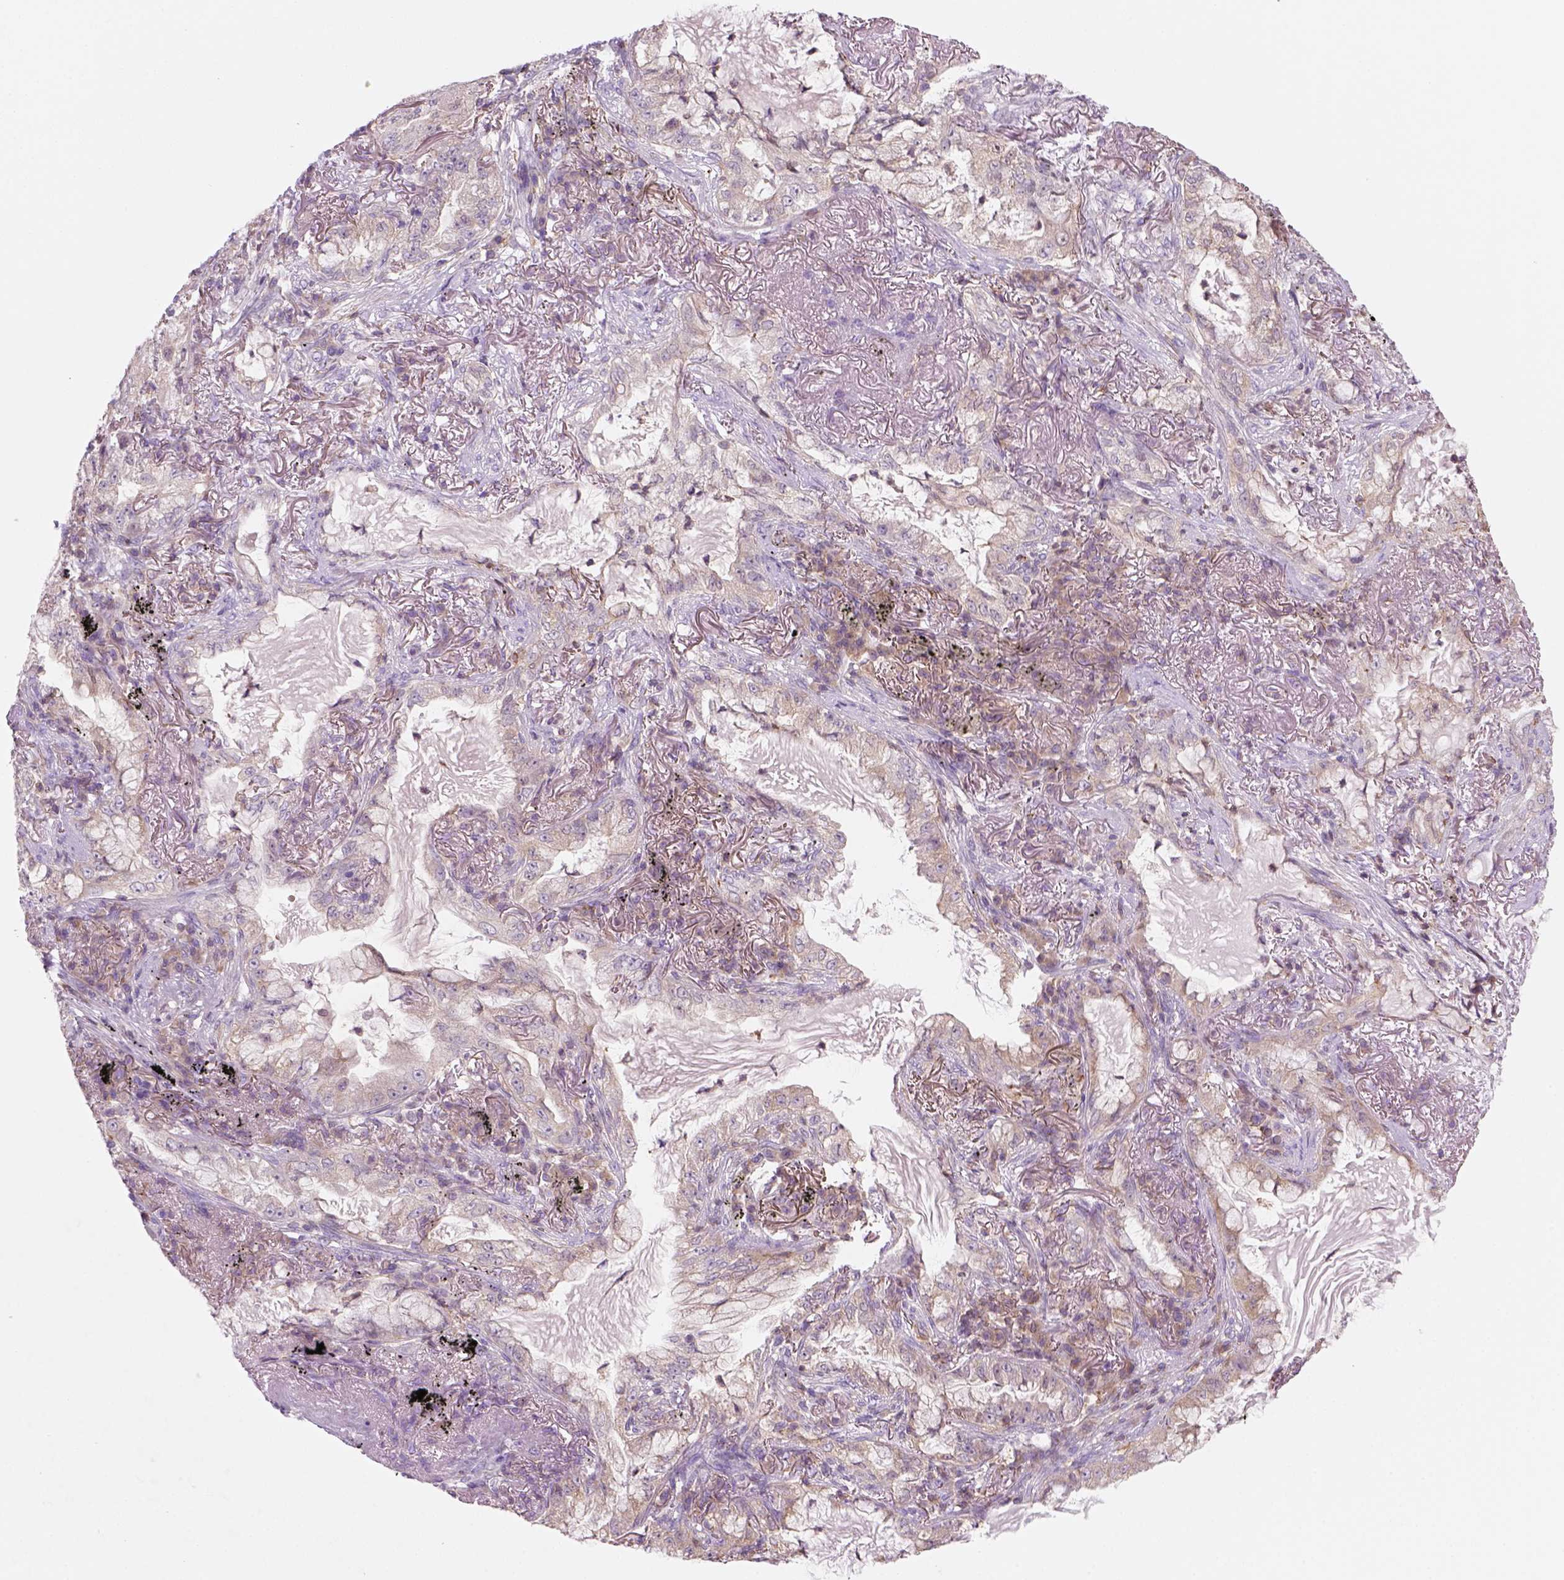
{"staining": {"intensity": "negative", "quantity": "none", "location": "none"}, "tissue": "lung cancer", "cell_type": "Tumor cells", "image_type": "cancer", "snomed": [{"axis": "morphology", "description": "Adenocarcinoma, NOS"}, {"axis": "topography", "description": "Lung"}], "caption": "Tumor cells are negative for protein expression in human lung cancer. (Stains: DAB immunohistochemistry with hematoxylin counter stain, Microscopy: brightfield microscopy at high magnification).", "gene": "GOT1", "patient": {"sex": "female", "age": 73}}